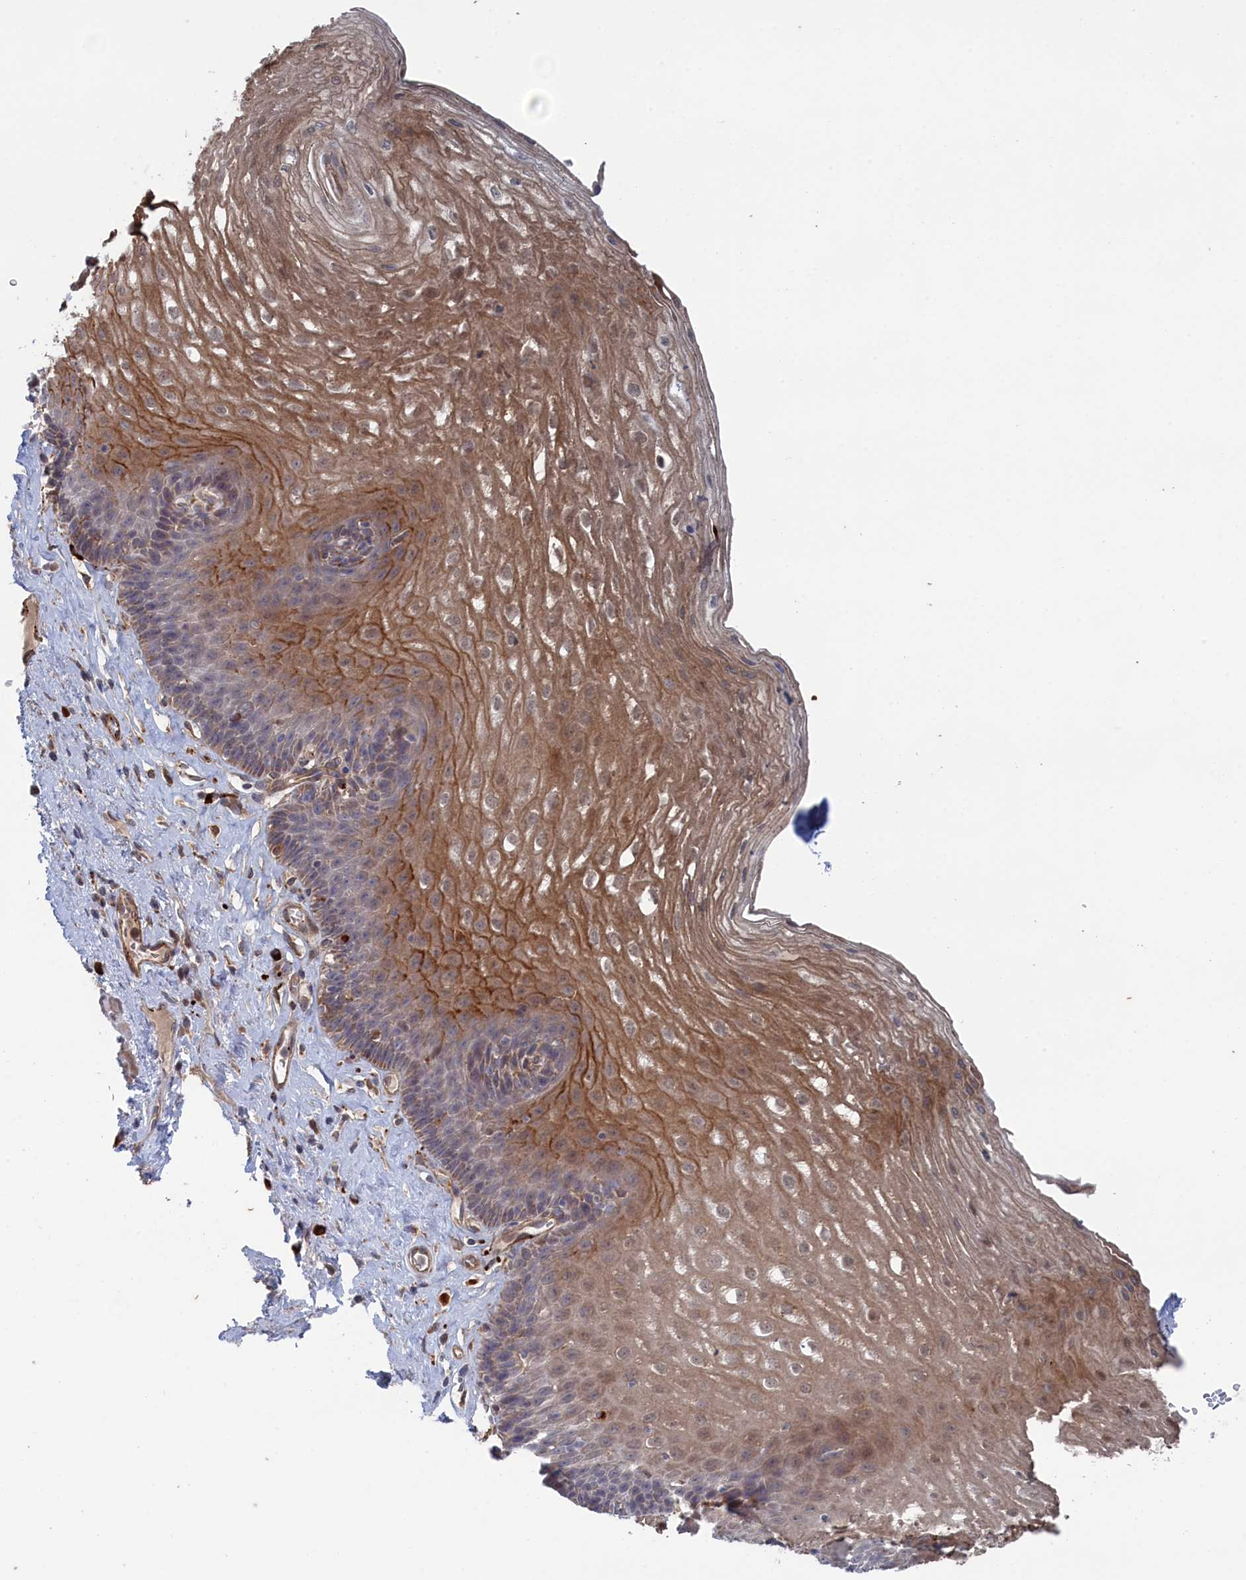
{"staining": {"intensity": "moderate", "quantity": "25%-75%", "location": "cytoplasmic/membranous"}, "tissue": "esophagus", "cell_type": "Squamous epithelial cells", "image_type": "normal", "snomed": [{"axis": "morphology", "description": "Normal tissue, NOS"}, {"axis": "topography", "description": "Esophagus"}], "caption": "Immunohistochemical staining of benign esophagus shows medium levels of moderate cytoplasmic/membranous positivity in approximately 25%-75% of squamous epithelial cells.", "gene": "FILIP1L", "patient": {"sex": "female", "age": 66}}